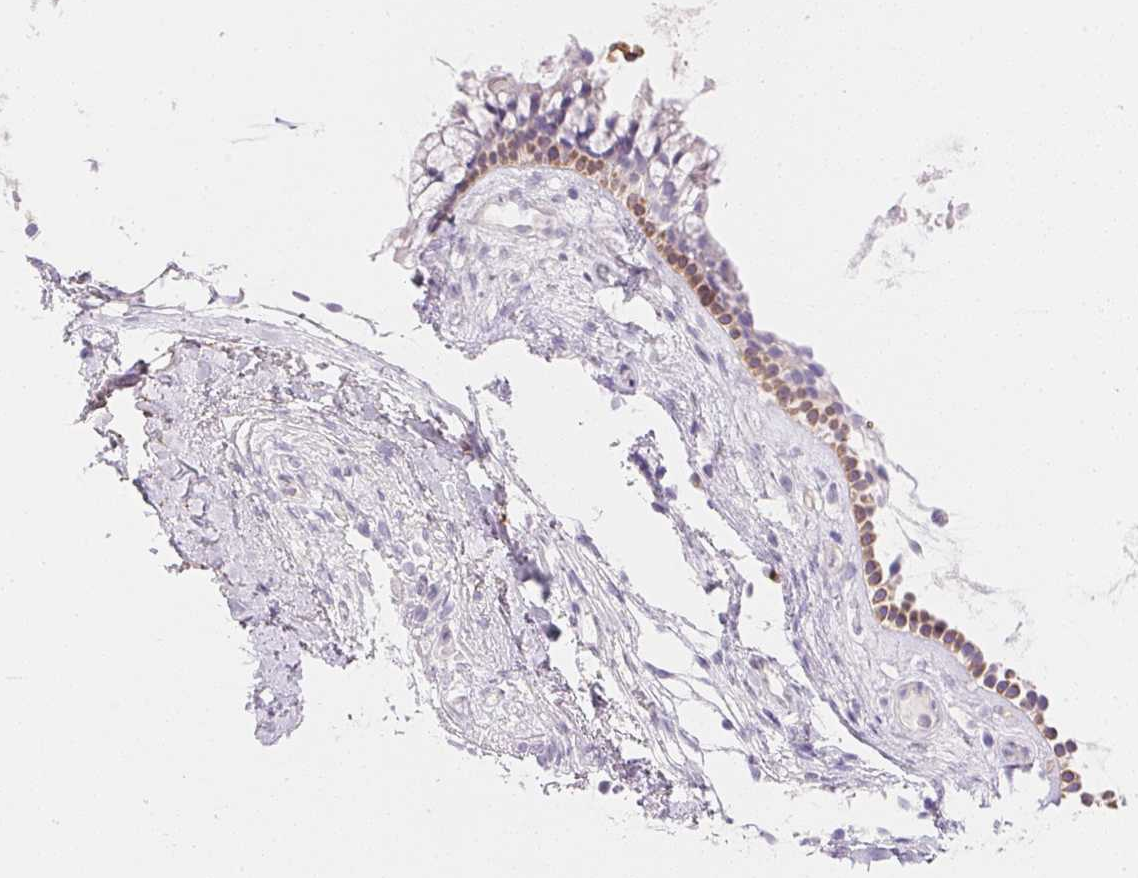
{"staining": {"intensity": "weak", "quantity": "<25%", "location": "cytoplasmic/membranous"}, "tissue": "nasopharynx", "cell_type": "Respiratory epithelial cells", "image_type": "normal", "snomed": [{"axis": "morphology", "description": "Normal tissue, NOS"}, {"axis": "topography", "description": "Nasopharynx"}], "caption": "The photomicrograph demonstrates no significant positivity in respiratory epithelial cells of nasopharynx.", "gene": "KCNE2", "patient": {"sex": "female", "age": 75}}